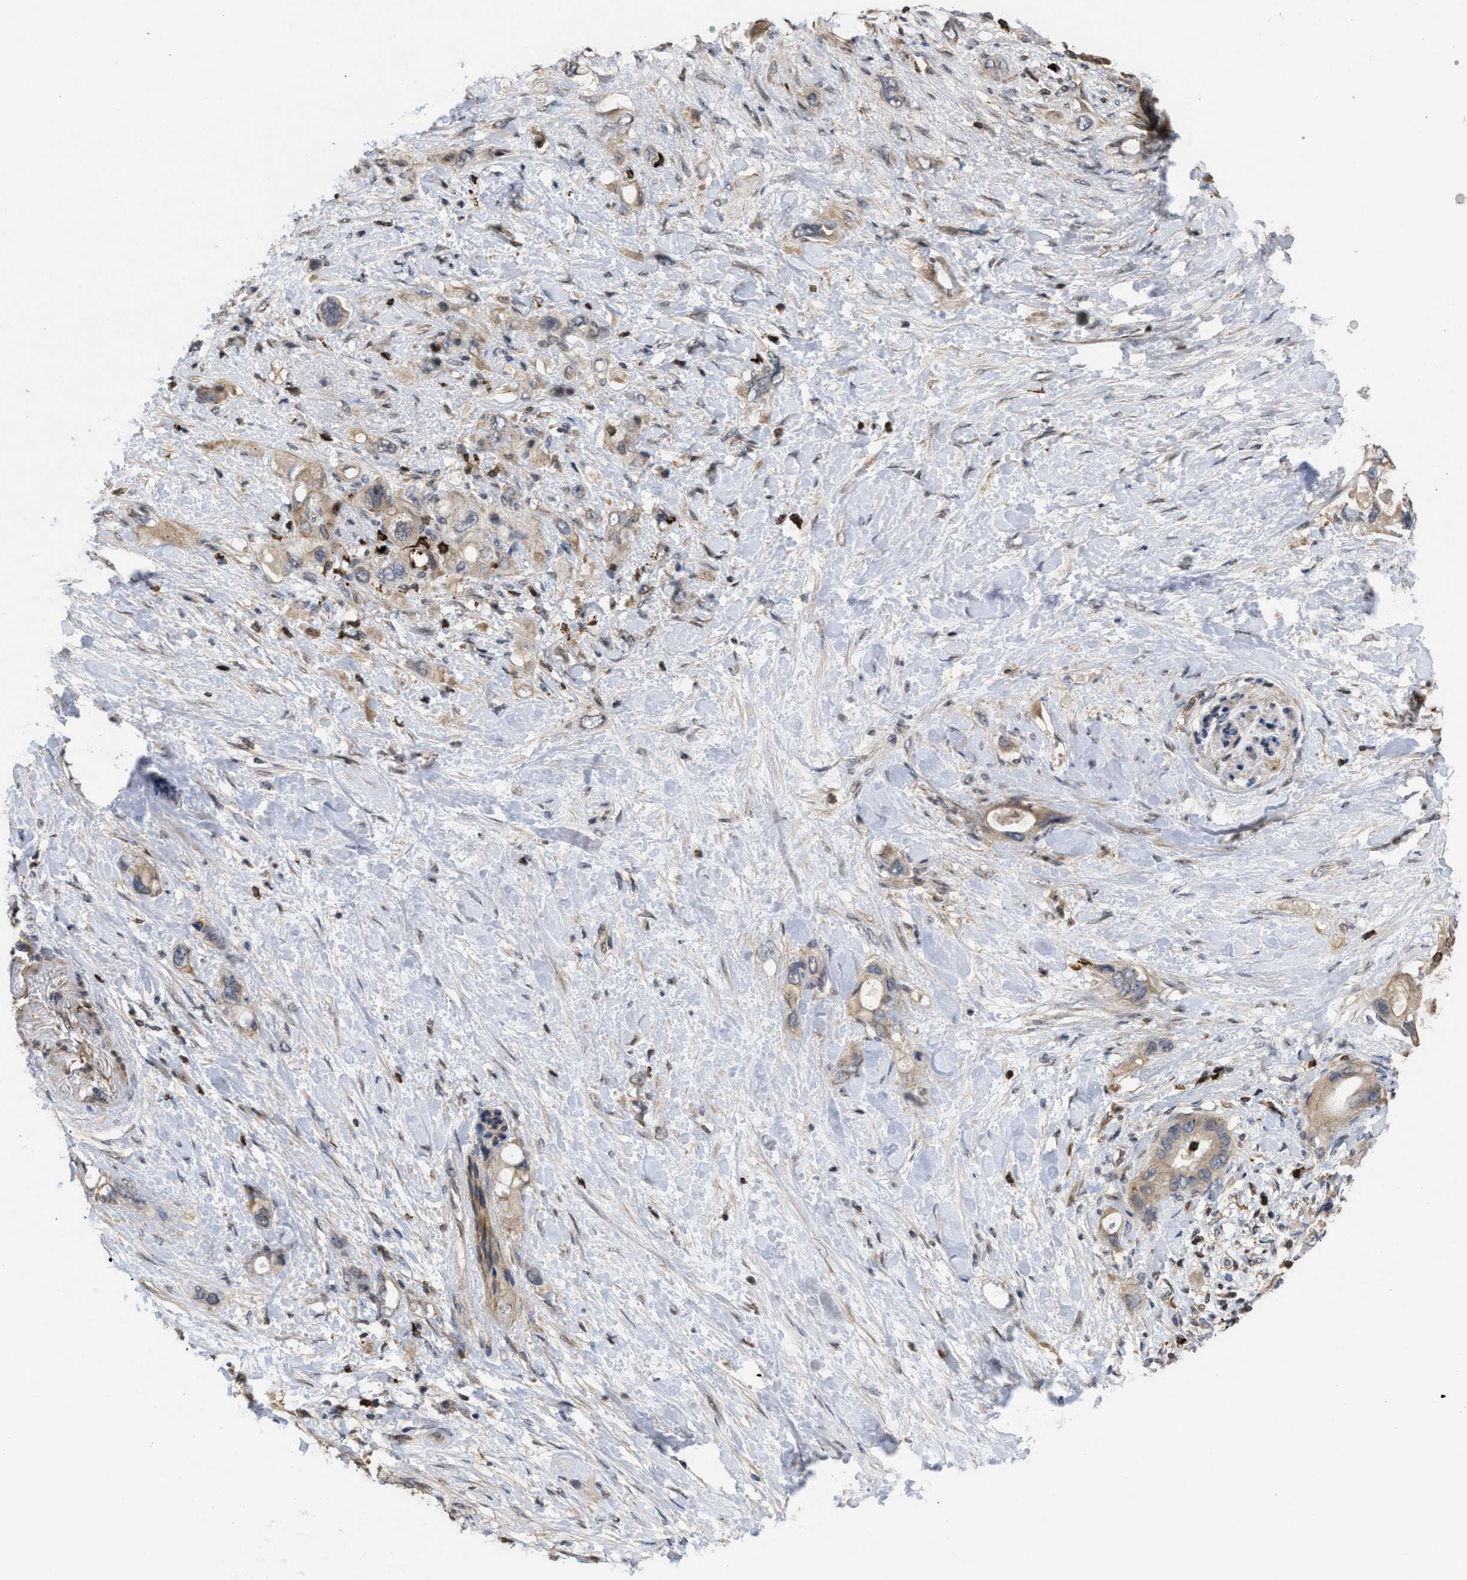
{"staining": {"intensity": "weak", "quantity": "25%-75%", "location": "cytoplasmic/membranous"}, "tissue": "pancreatic cancer", "cell_type": "Tumor cells", "image_type": "cancer", "snomed": [{"axis": "morphology", "description": "Adenocarcinoma, NOS"}, {"axis": "topography", "description": "Pancreas"}], "caption": "The immunohistochemical stain shows weak cytoplasmic/membranous expression in tumor cells of pancreatic adenocarcinoma tissue. (DAB IHC, brown staining for protein, blue staining for nuclei).", "gene": "PTPRE", "patient": {"sex": "female", "age": 56}}